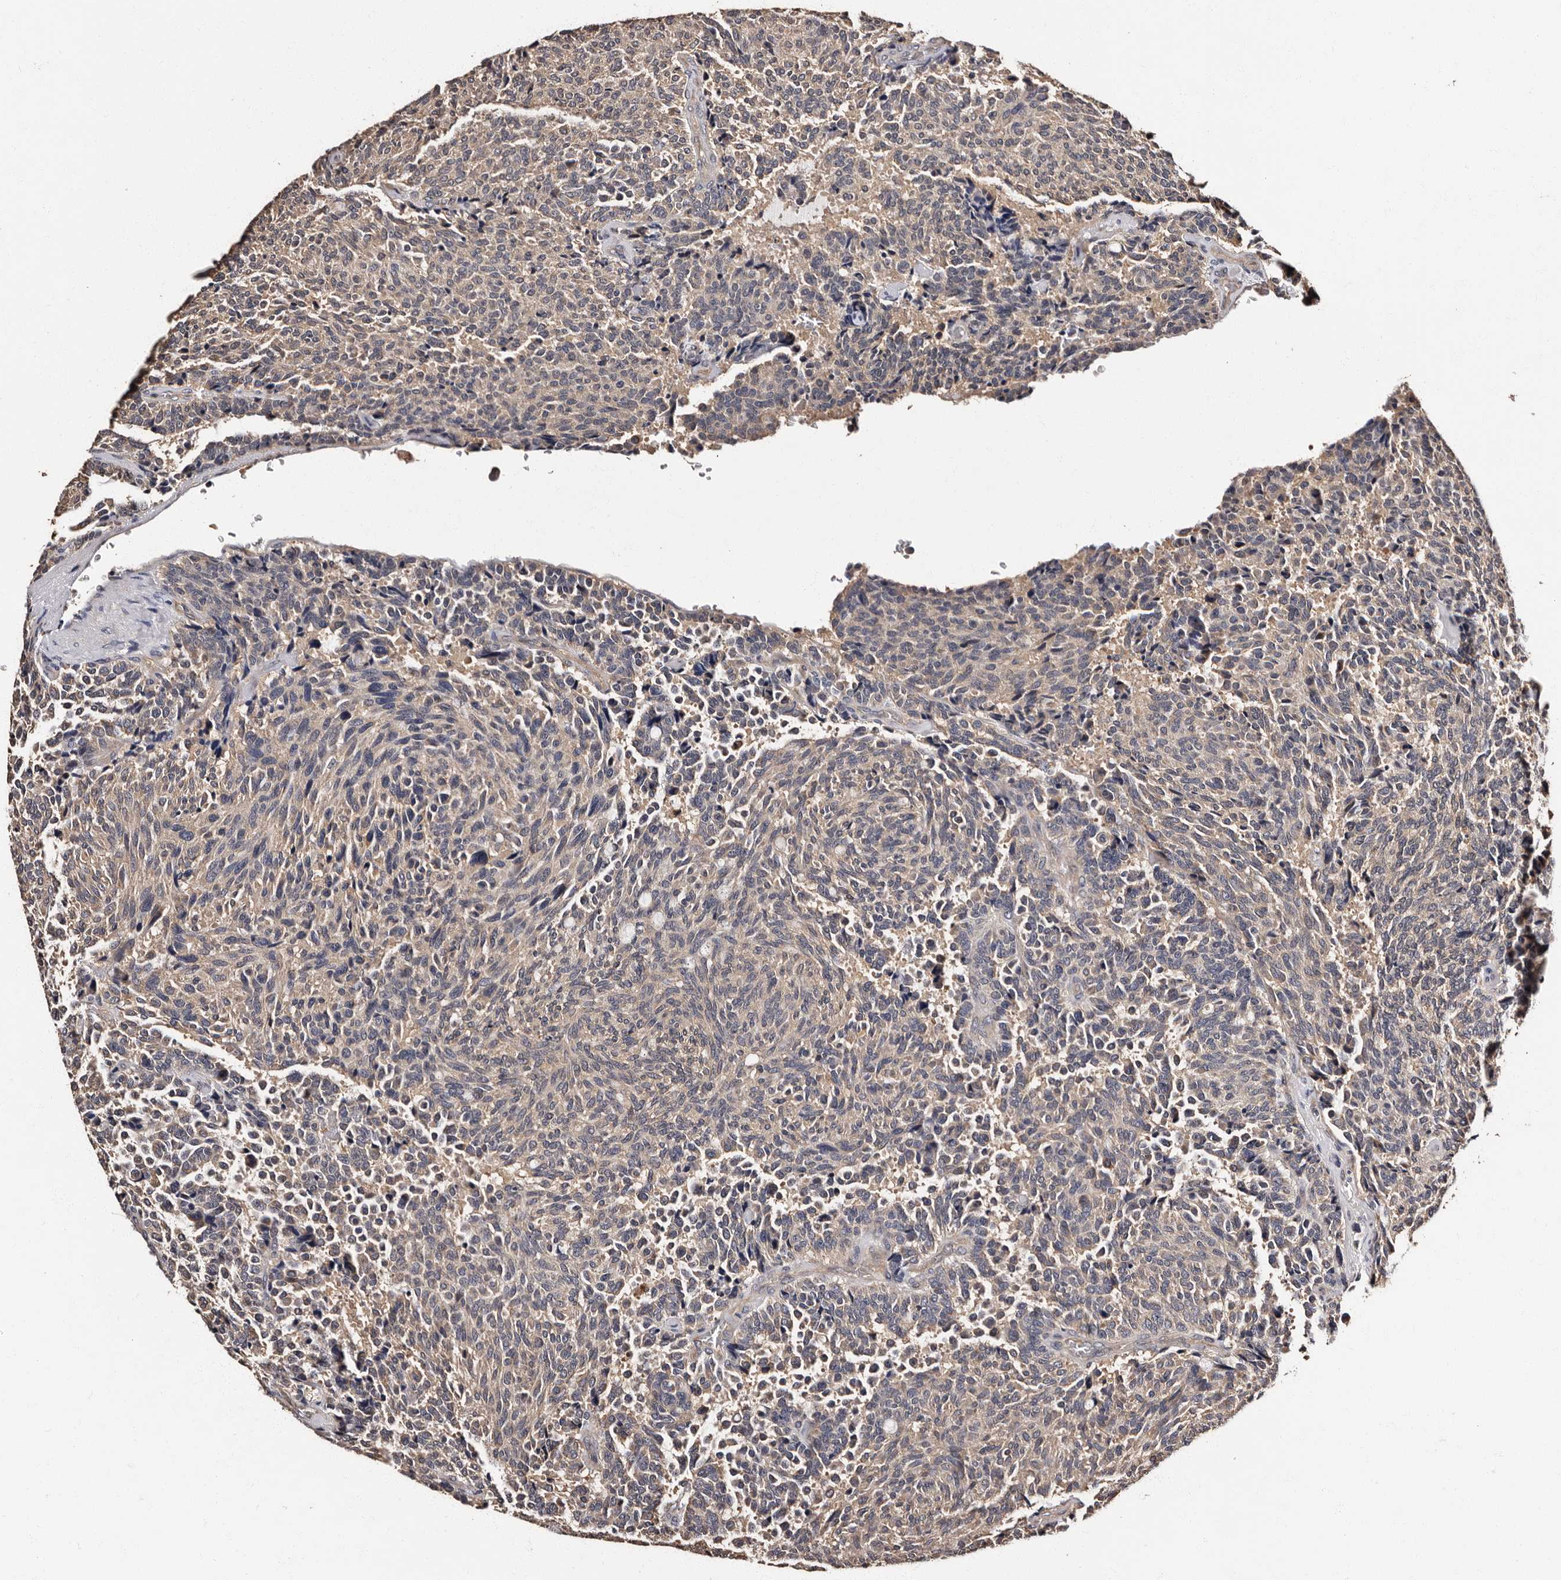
{"staining": {"intensity": "negative", "quantity": "none", "location": "none"}, "tissue": "carcinoid", "cell_type": "Tumor cells", "image_type": "cancer", "snomed": [{"axis": "morphology", "description": "Carcinoid, malignant, NOS"}, {"axis": "topography", "description": "Pancreas"}], "caption": "A high-resolution photomicrograph shows immunohistochemistry staining of malignant carcinoid, which exhibits no significant staining in tumor cells. Brightfield microscopy of immunohistochemistry stained with DAB (brown) and hematoxylin (blue), captured at high magnification.", "gene": "ADCK5", "patient": {"sex": "female", "age": 54}}